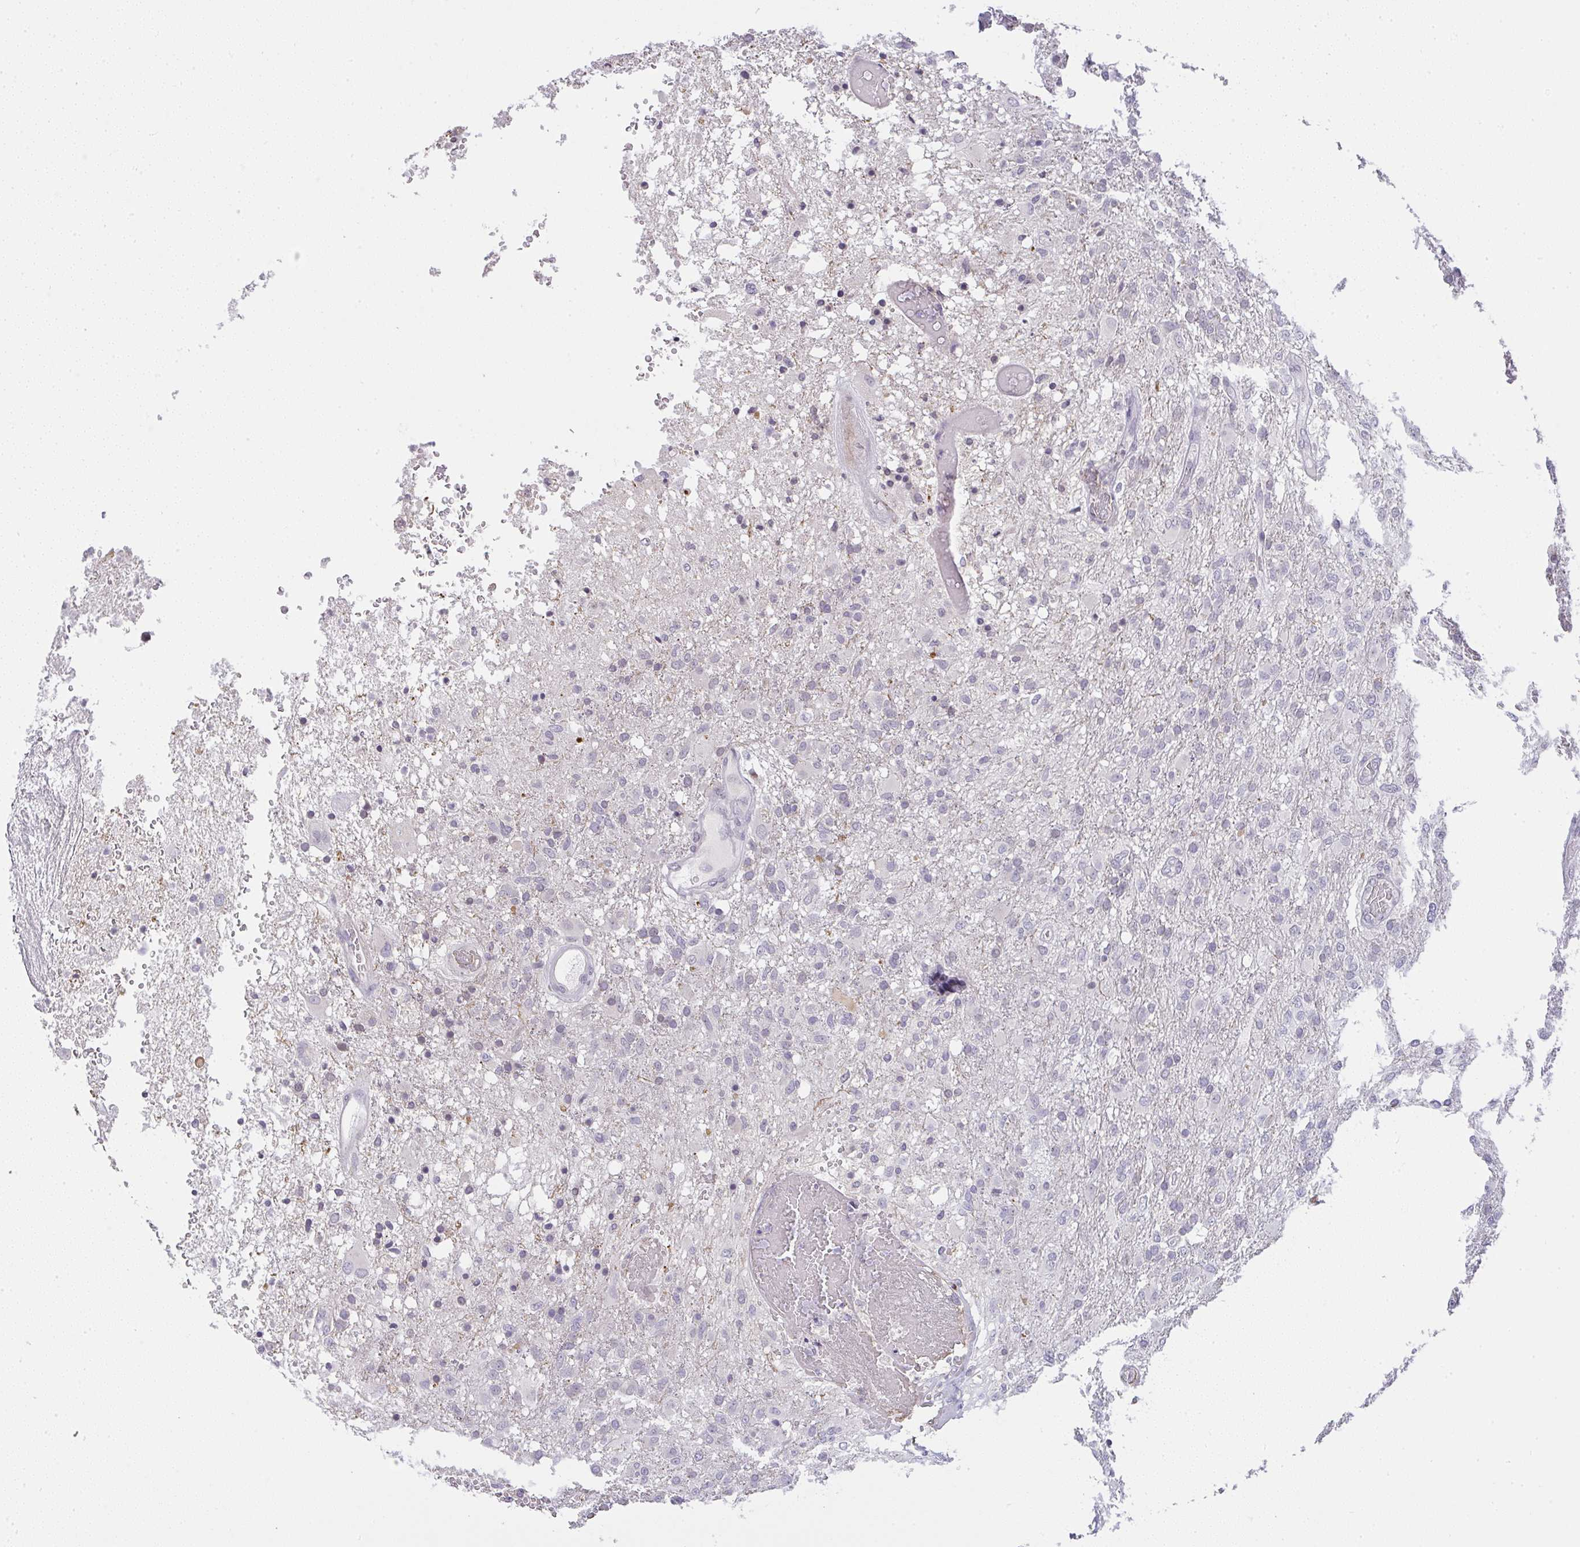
{"staining": {"intensity": "negative", "quantity": "none", "location": "none"}, "tissue": "glioma", "cell_type": "Tumor cells", "image_type": "cancer", "snomed": [{"axis": "morphology", "description": "Glioma, malignant, High grade"}, {"axis": "topography", "description": "Brain"}], "caption": "Immunohistochemistry (IHC) photomicrograph of glioma stained for a protein (brown), which demonstrates no expression in tumor cells.", "gene": "CACNA1S", "patient": {"sex": "female", "age": 74}}